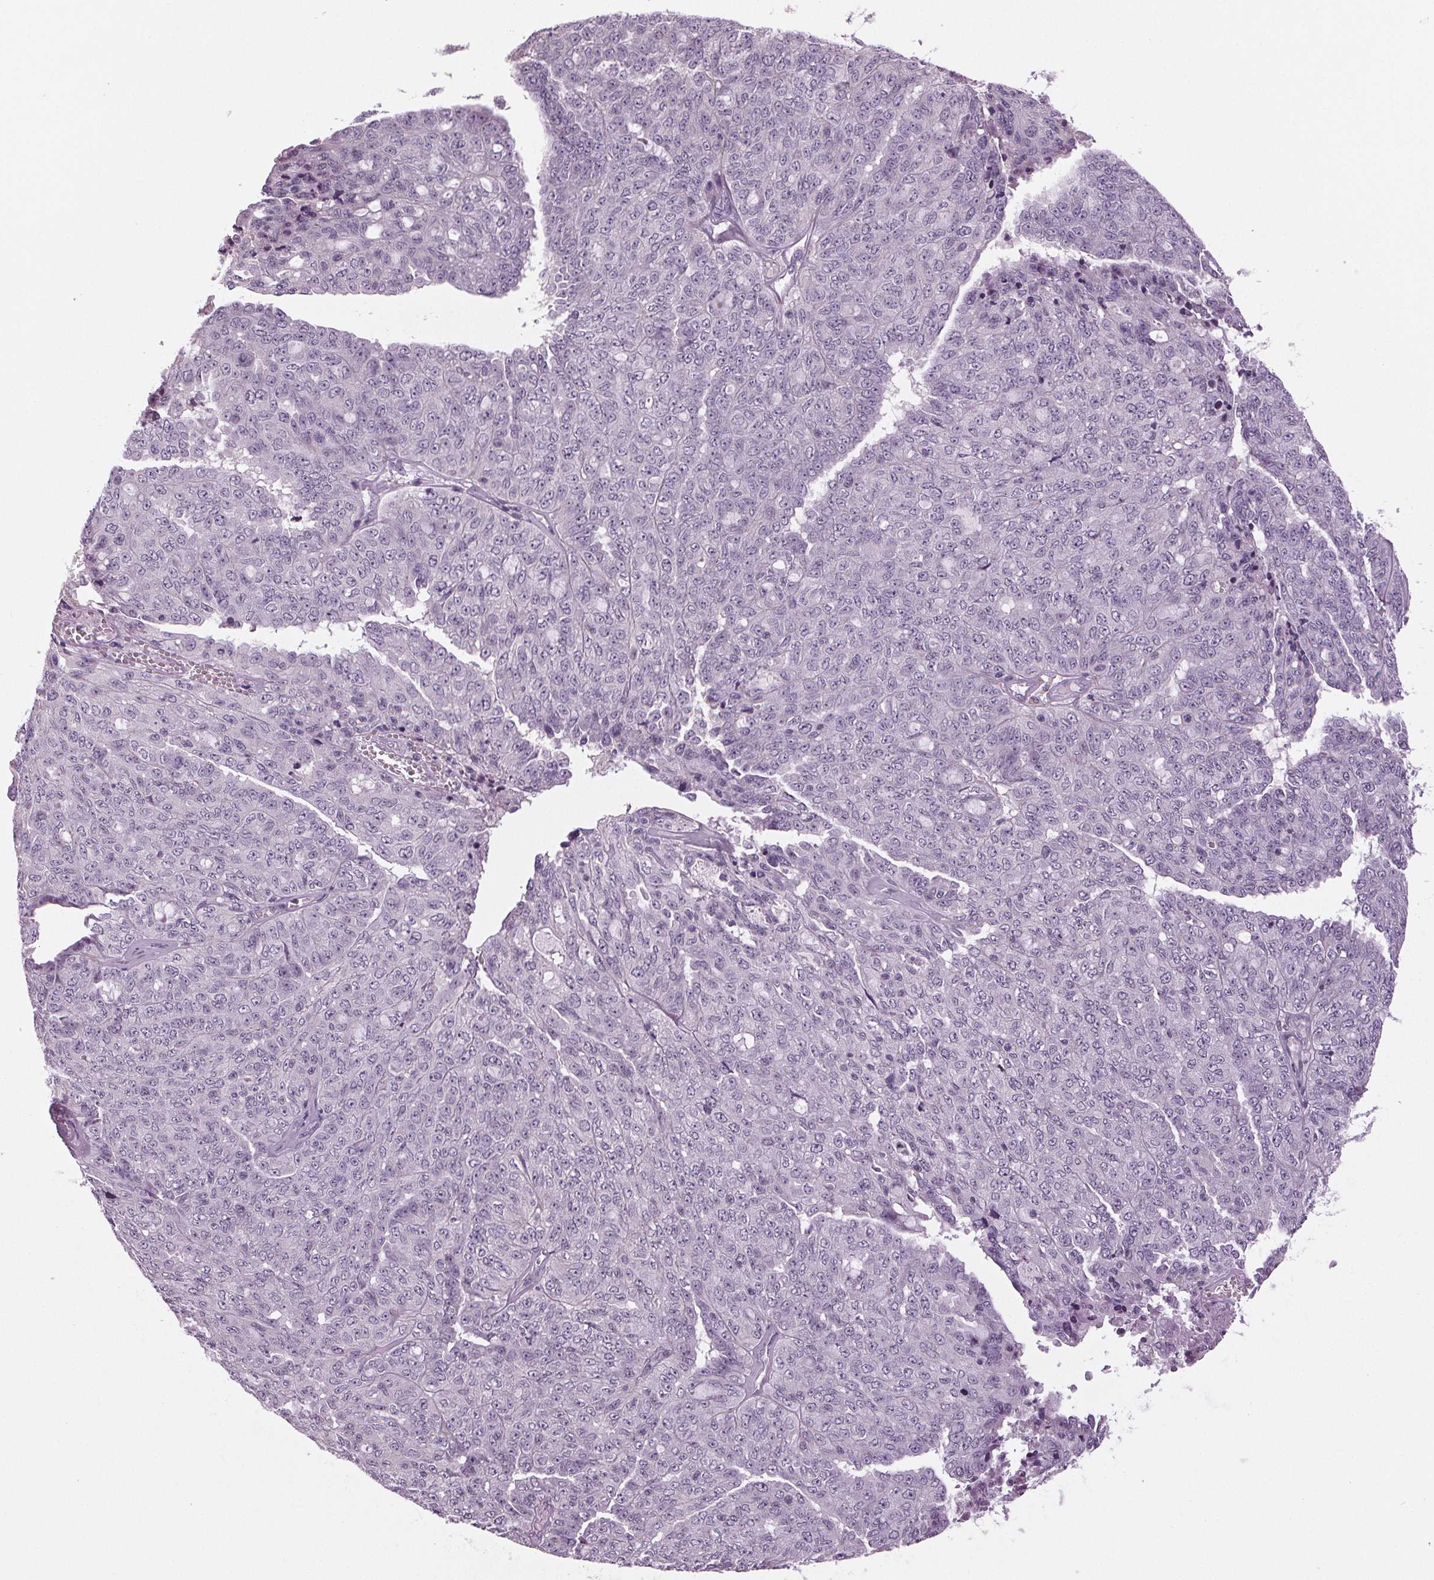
{"staining": {"intensity": "negative", "quantity": "none", "location": "none"}, "tissue": "ovarian cancer", "cell_type": "Tumor cells", "image_type": "cancer", "snomed": [{"axis": "morphology", "description": "Cystadenocarcinoma, serous, NOS"}, {"axis": "topography", "description": "Ovary"}], "caption": "Photomicrograph shows no significant protein expression in tumor cells of serous cystadenocarcinoma (ovarian). (DAB (3,3'-diaminobenzidine) immunohistochemistry, high magnification).", "gene": "DNAH12", "patient": {"sex": "female", "age": 71}}